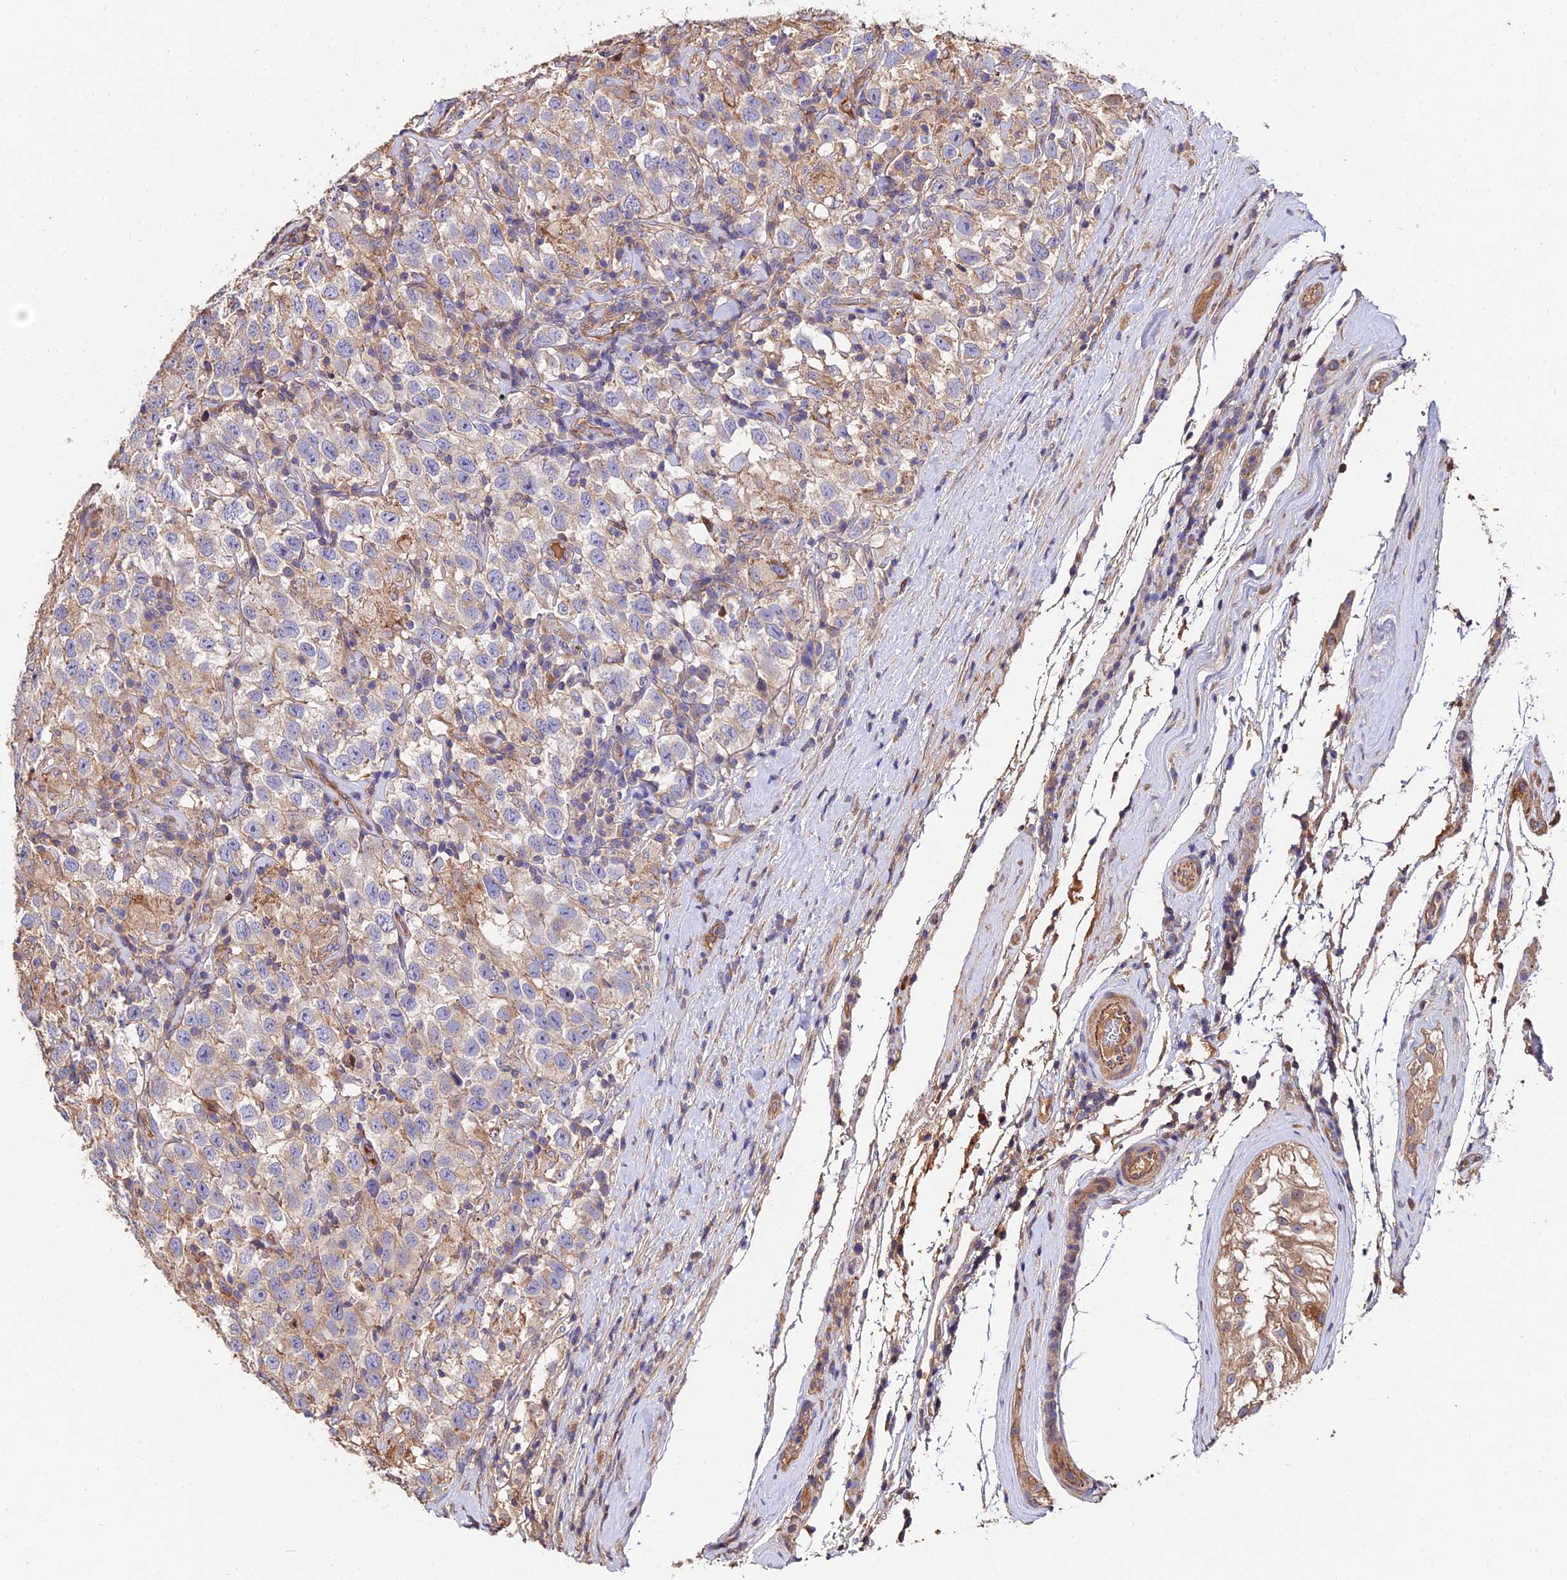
{"staining": {"intensity": "weak", "quantity": "25%-75%", "location": "cytoplasmic/membranous"}, "tissue": "testis cancer", "cell_type": "Tumor cells", "image_type": "cancer", "snomed": [{"axis": "morphology", "description": "Seminoma, NOS"}, {"axis": "topography", "description": "Testis"}], "caption": "Brown immunohistochemical staining in testis cancer (seminoma) shows weak cytoplasmic/membranous positivity in about 25%-75% of tumor cells.", "gene": "EXT1", "patient": {"sex": "male", "age": 41}}